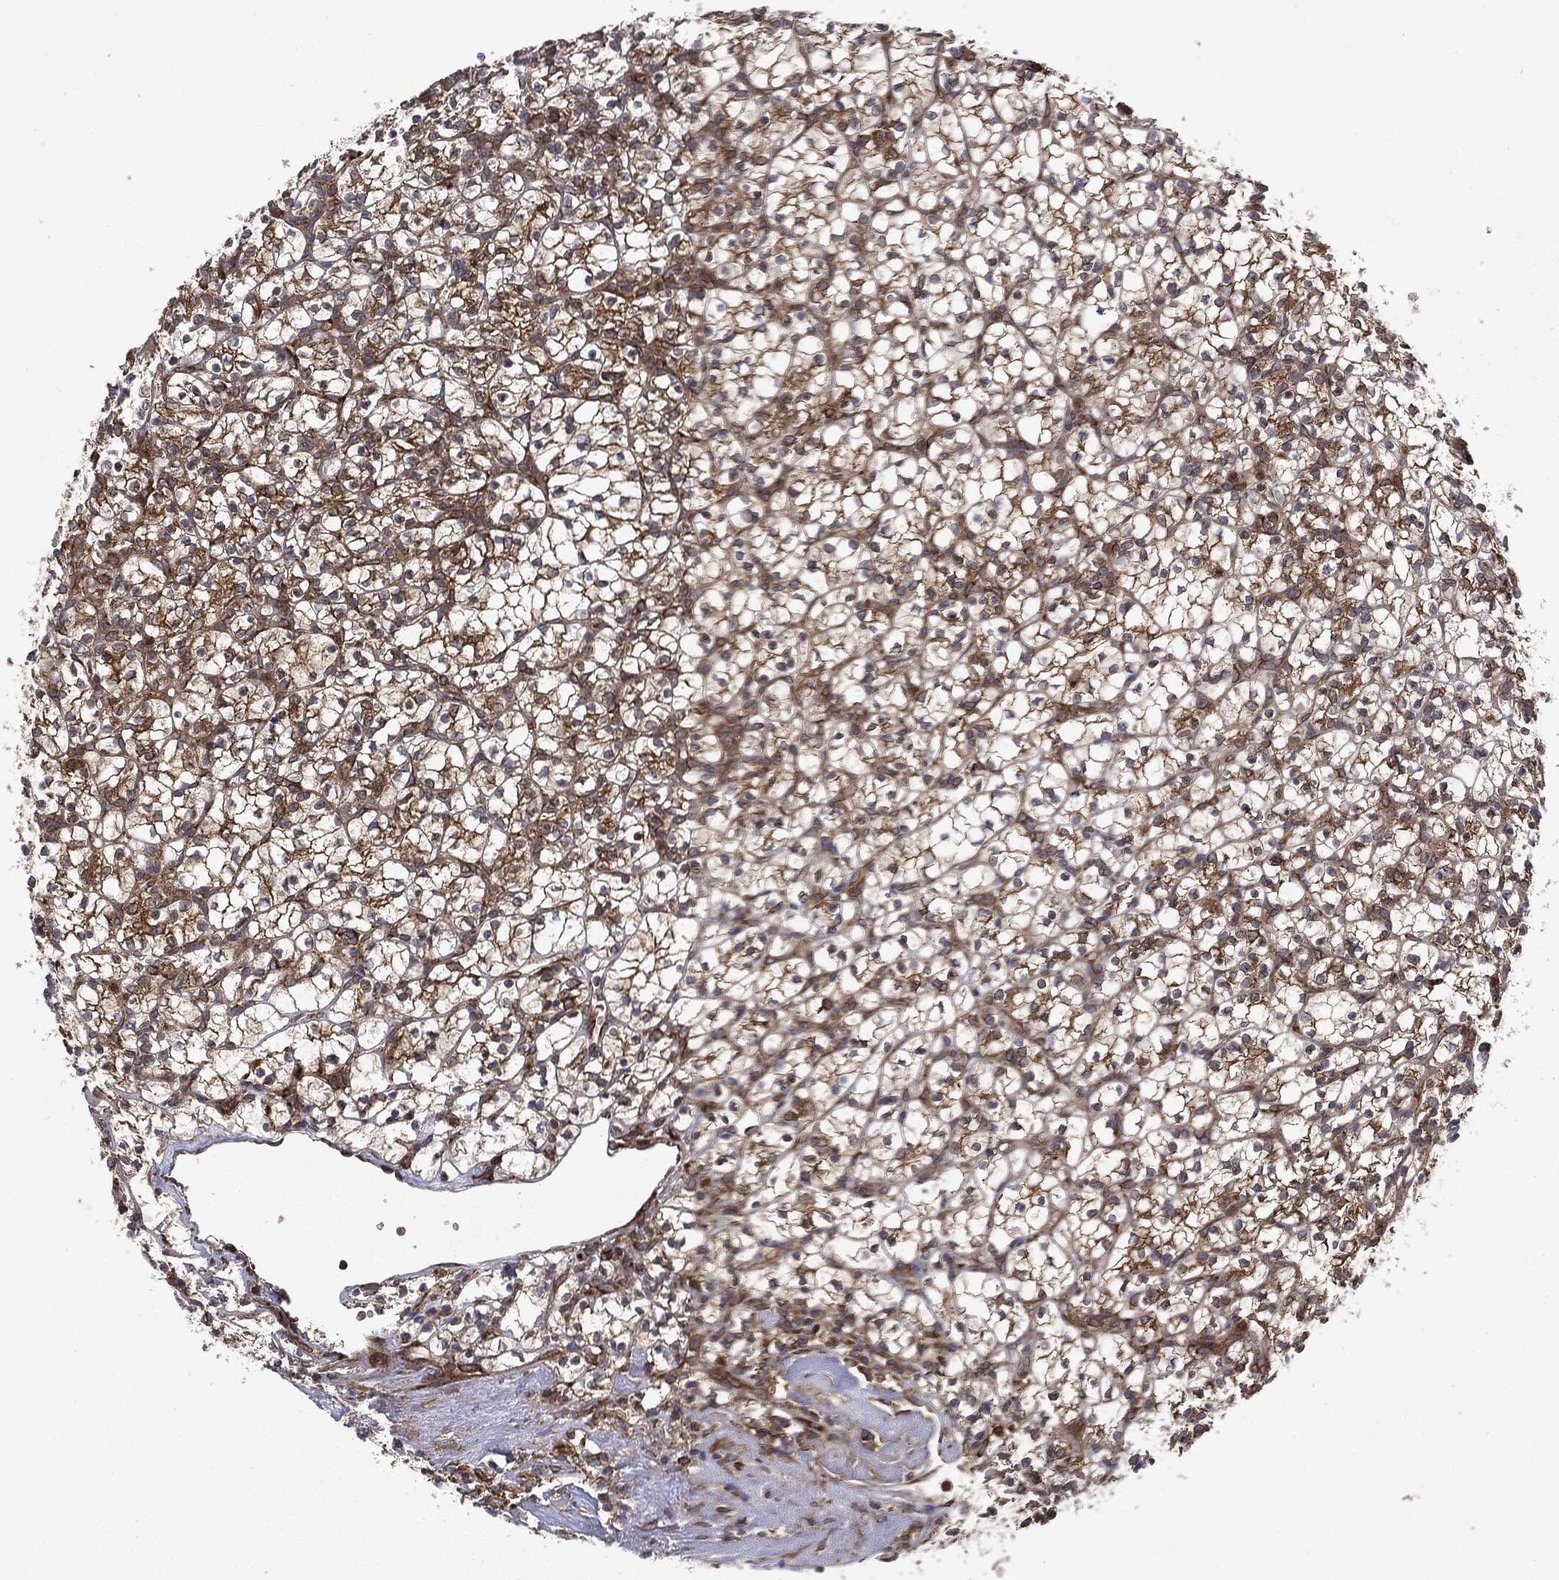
{"staining": {"intensity": "moderate", "quantity": "25%-75%", "location": "cytoplasmic/membranous"}, "tissue": "renal cancer", "cell_type": "Tumor cells", "image_type": "cancer", "snomed": [{"axis": "morphology", "description": "Adenocarcinoma, NOS"}, {"axis": "topography", "description": "Kidney"}], "caption": "A brown stain shows moderate cytoplasmic/membranous staining of a protein in human renal cancer tumor cells. The staining is performed using DAB (3,3'-diaminobenzidine) brown chromogen to label protein expression. The nuclei are counter-stained blue using hematoxylin.", "gene": "EIF2AK2", "patient": {"sex": "female", "age": 89}}